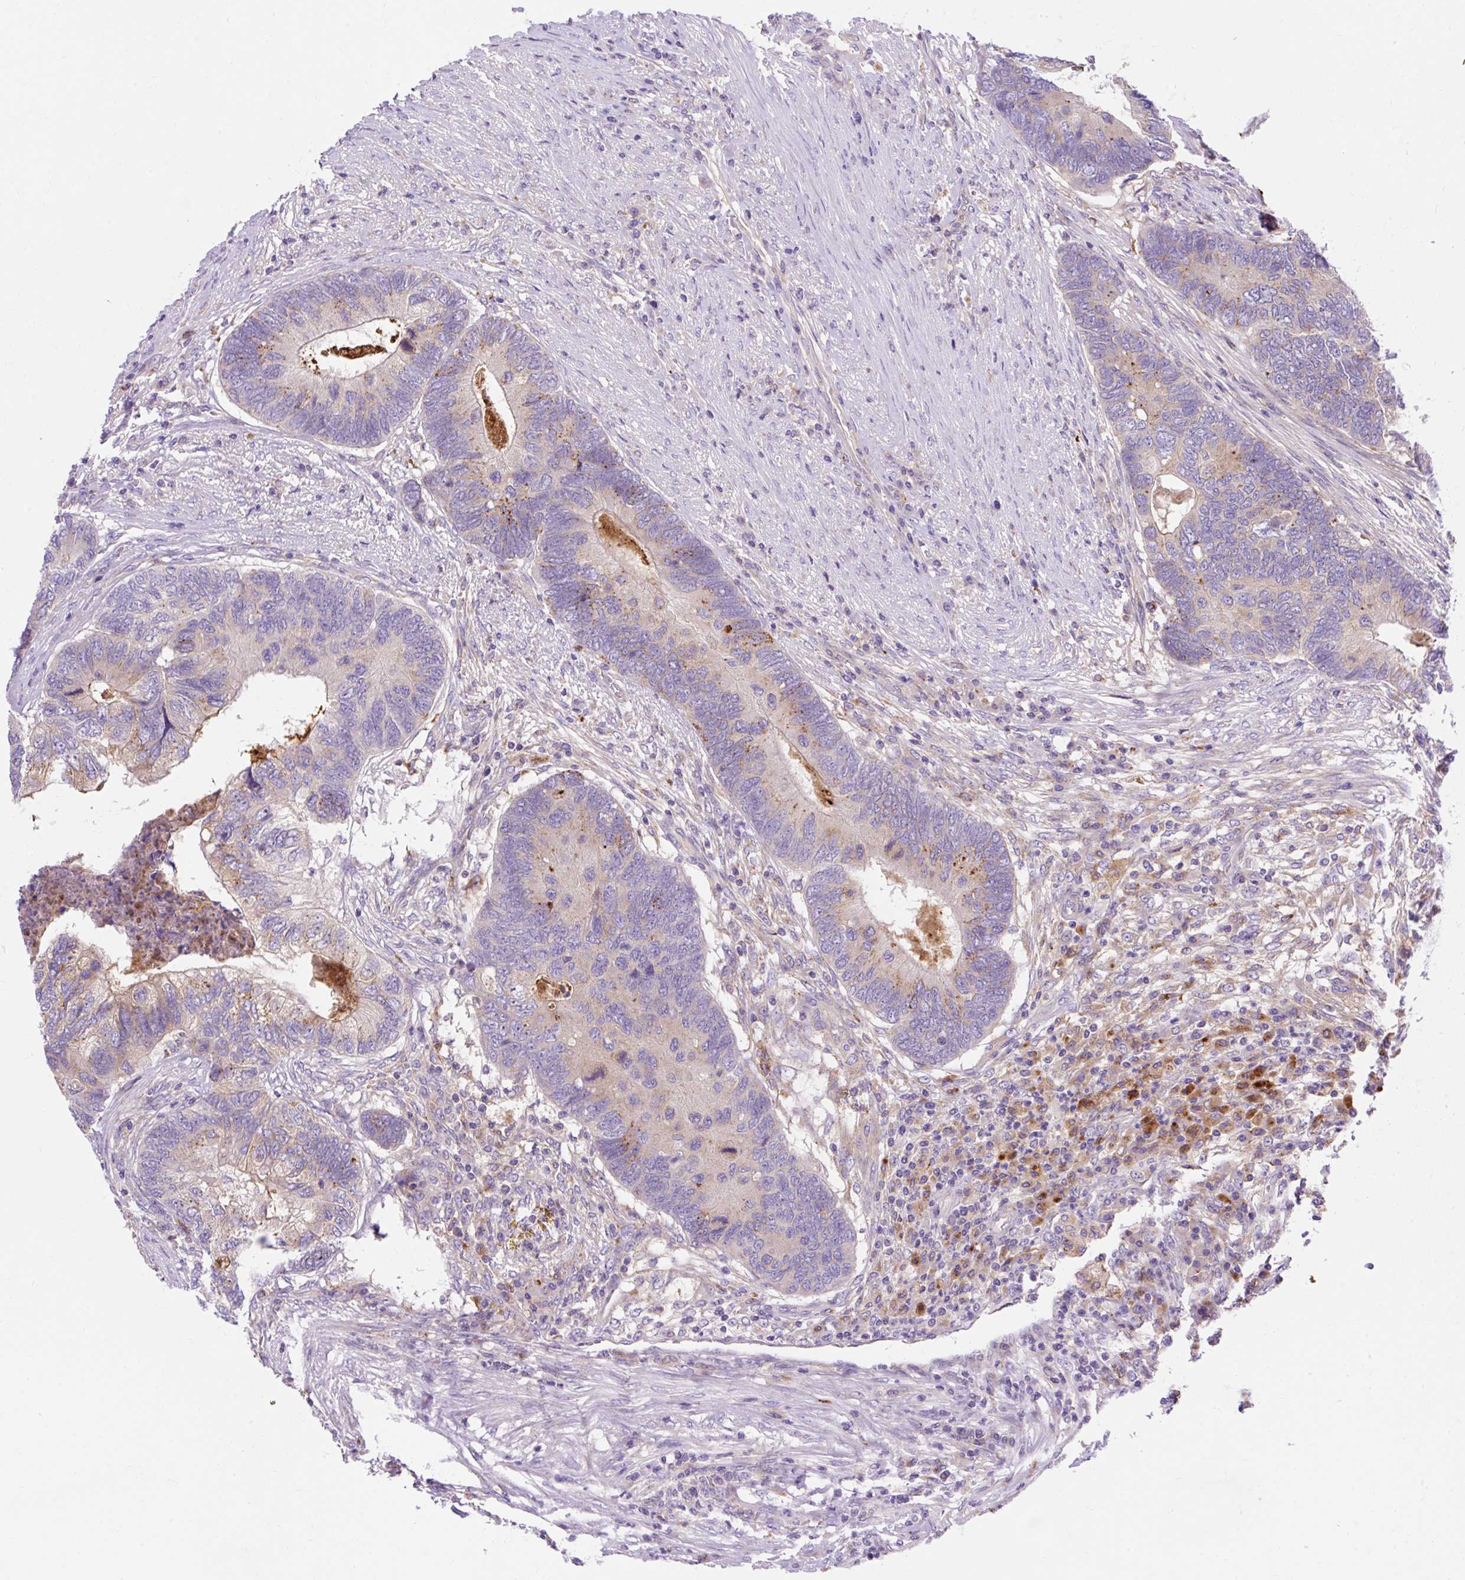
{"staining": {"intensity": "moderate", "quantity": "<25%", "location": "cytoplasmic/membranous"}, "tissue": "colorectal cancer", "cell_type": "Tumor cells", "image_type": "cancer", "snomed": [{"axis": "morphology", "description": "Adenocarcinoma, NOS"}, {"axis": "topography", "description": "Colon"}], "caption": "Immunohistochemical staining of human colorectal cancer reveals low levels of moderate cytoplasmic/membranous positivity in about <25% of tumor cells.", "gene": "OR4K15", "patient": {"sex": "female", "age": 67}}